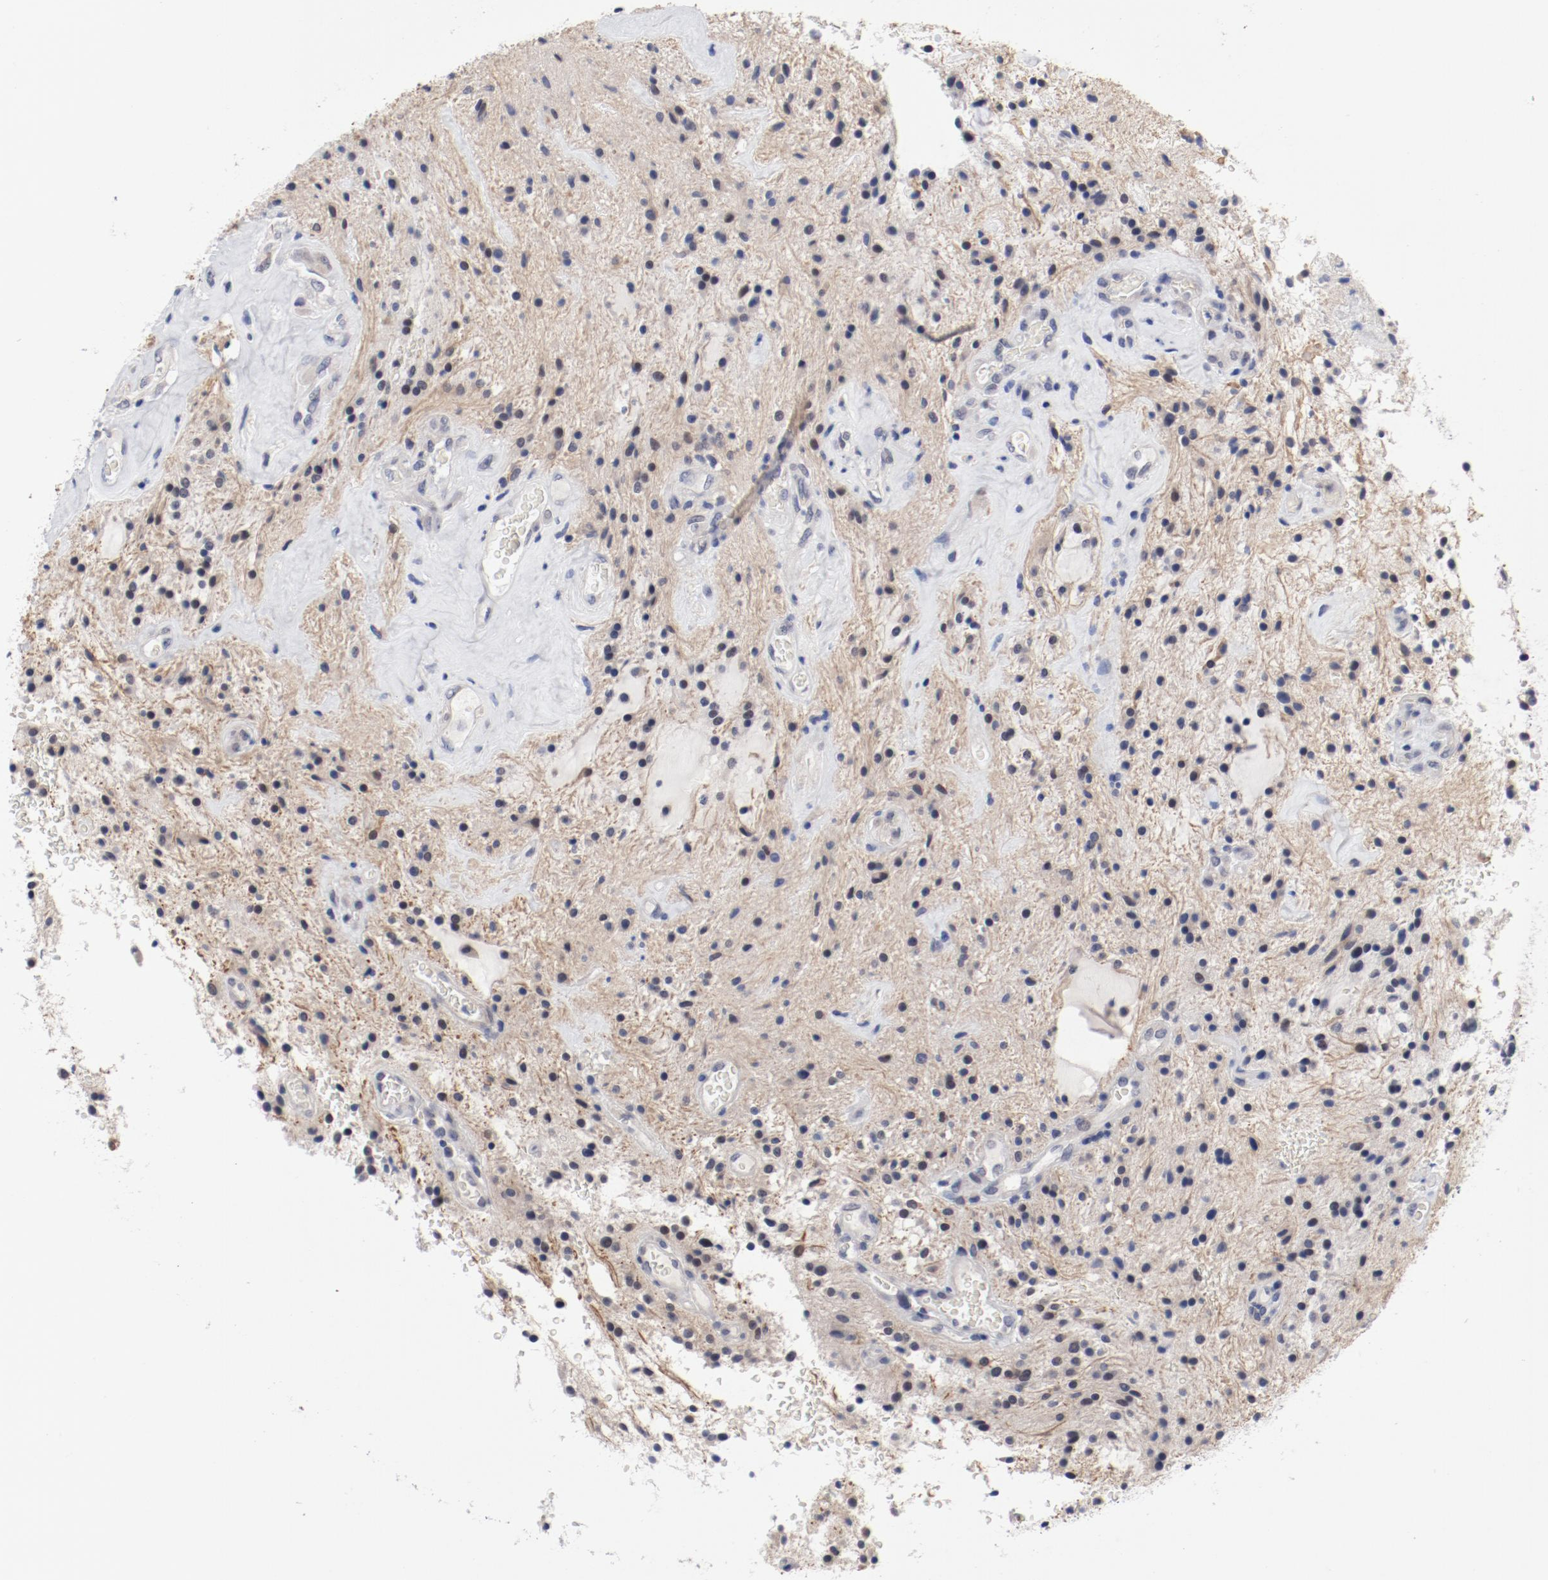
{"staining": {"intensity": "negative", "quantity": "none", "location": "none"}, "tissue": "glioma", "cell_type": "Tumor cells", "image_type": "cancer", "snomed": [{"axis": "morphology", "description": "Glioma, malignant, NOS"}, {"axis": "topography", "description": "Cerebellum"}], "caption": "IHC photomicrograph of glioma (malignant) stained for a protein (brown), which demonstrates no staining in tumor cells. (Brightfield microscopy of DAB immunohistochemistry at high magnification).", "gene": "ANKLE2", "patient": {"sex": "female", "age": 10}}